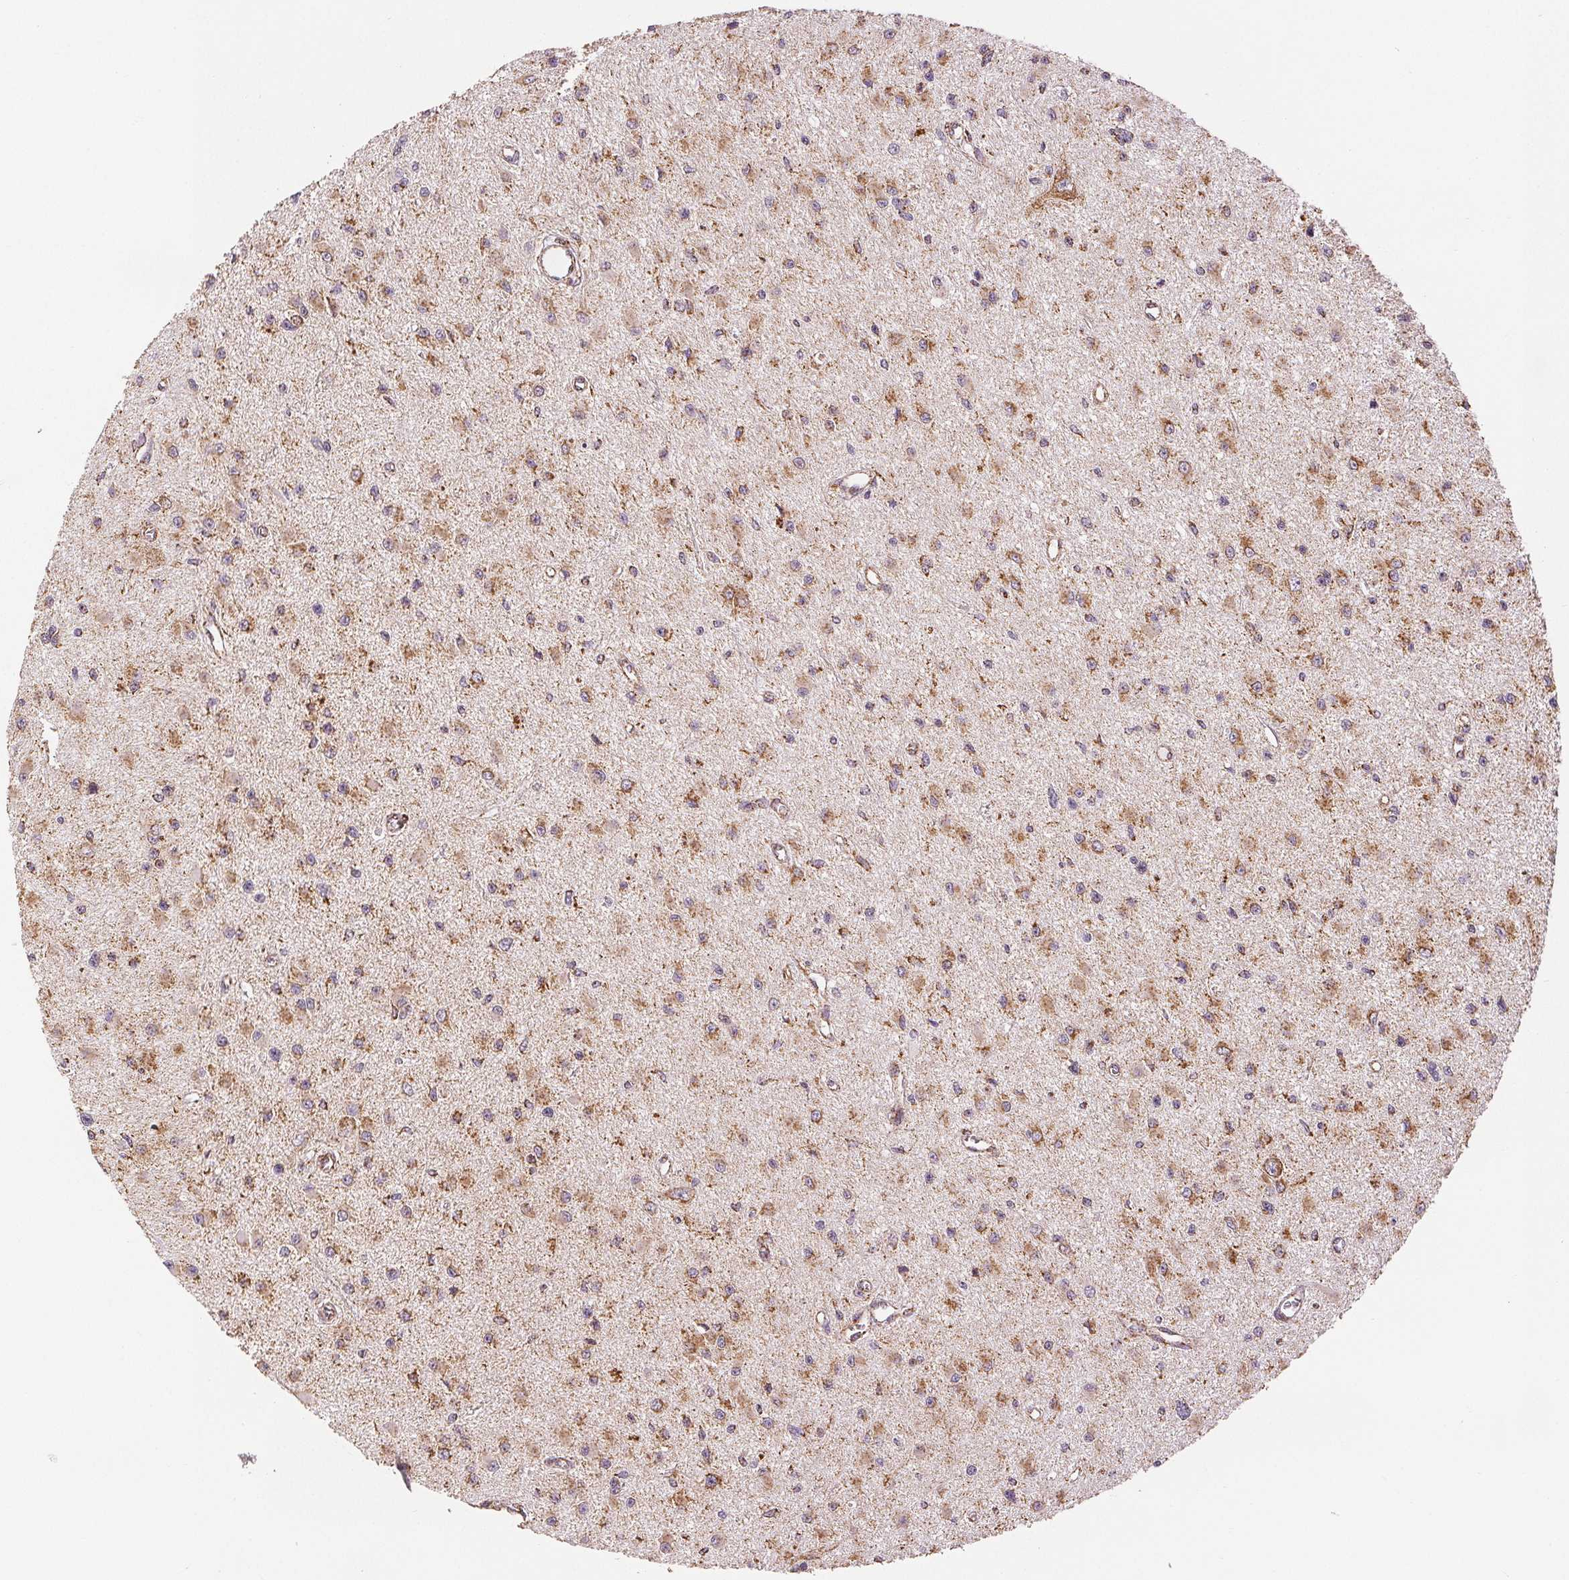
{"staining": {"intensity": "moderate", "quantity": ">75%", "location": "cytoplasmic/membranous"}, "tissue": "glioma", "cell_type": "Tumor cells", "image_type": "cancer", "snomed": [{"axis": "morphology", "description": "Glioma, malignant, High grade"}, {"axis": "topography", "description": "Brain"}], "caption": "A histopathology image of human high-grade glioma (malignant) stained for a protein demonstrates moderate cytoplasmic/membranous brown staining in tumor cells. Nuclei are stained in blue.", "gene": "SDHB", "patient": {"sex": "male", "age": 54}}